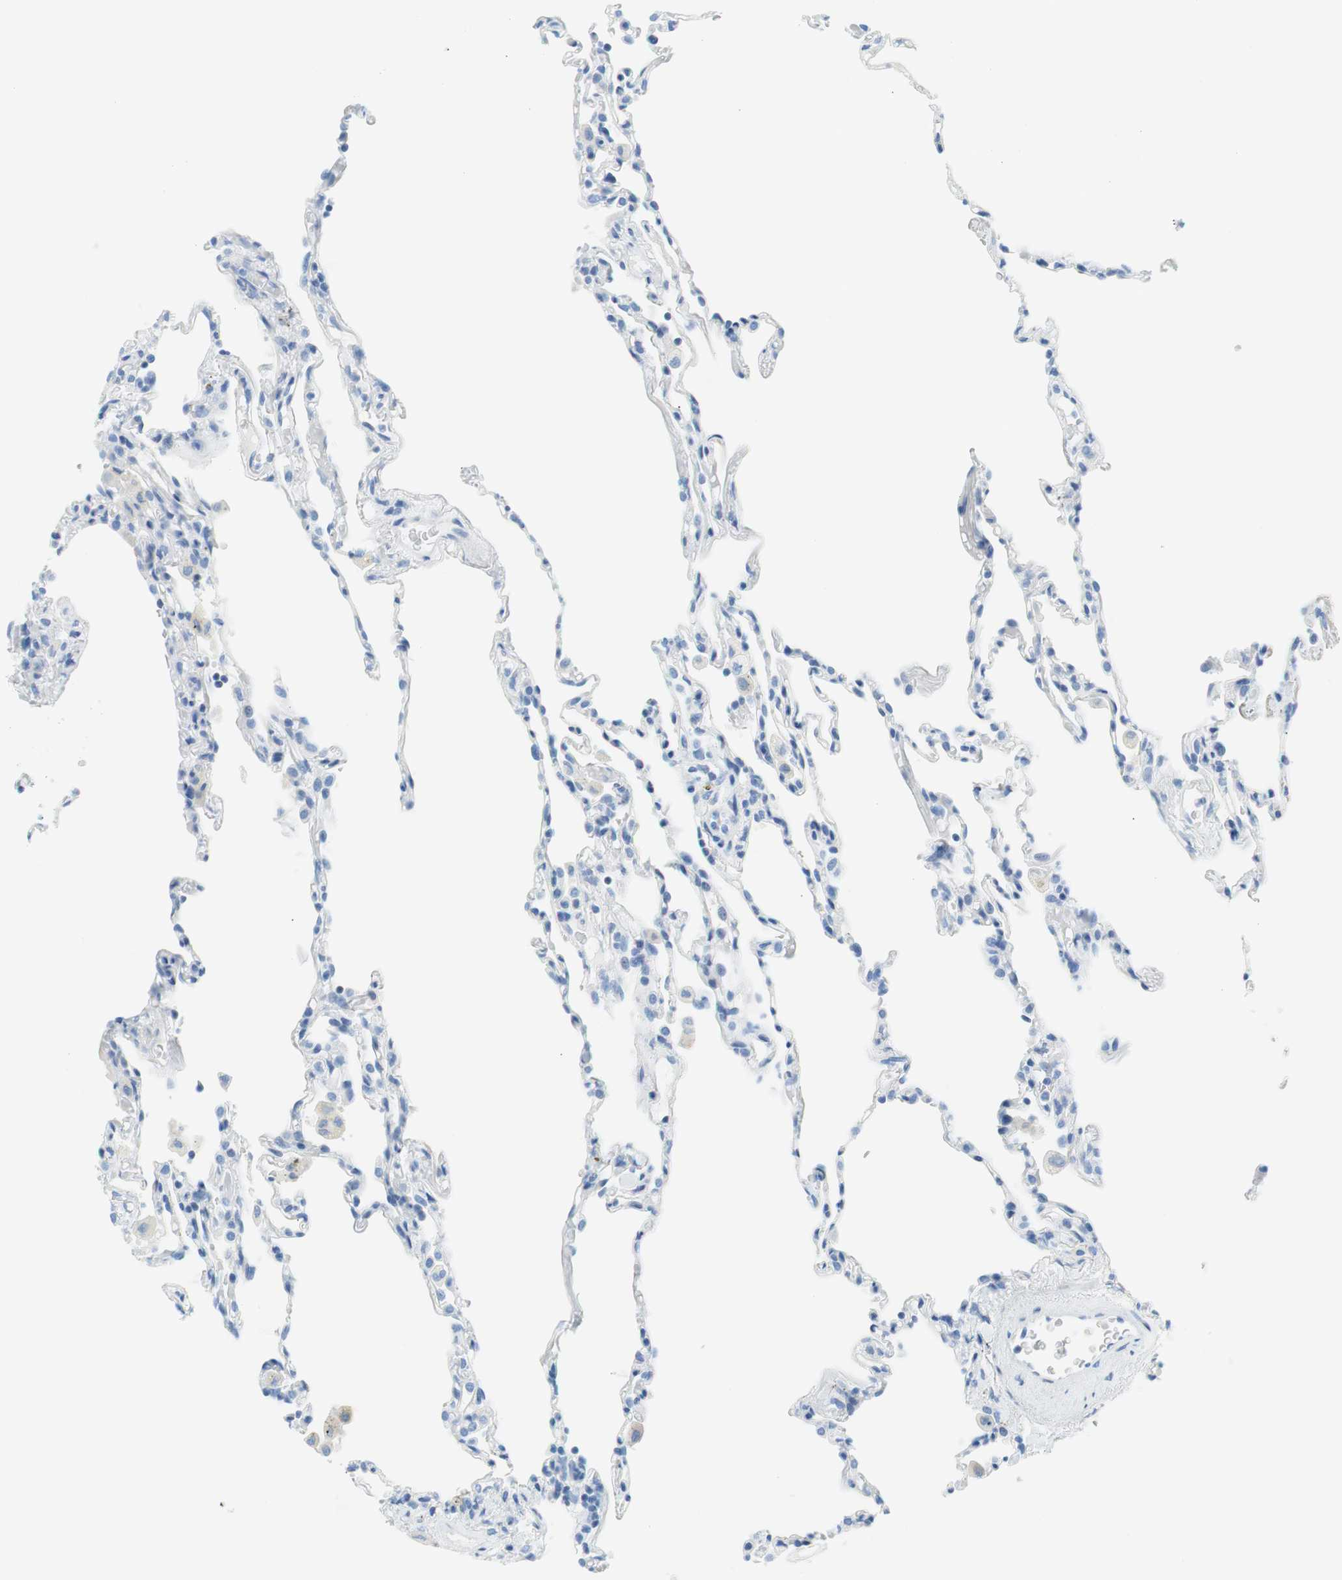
{"staining": {"intensity": "negative", "quantity": "none", "location": "none"}, "tissue": "lung", "cell_type": "Alveolar cells", "image_type": "normal", "snomed": [{"axis": "morphology", "description": "Normal tissue, NOS"}, {"axis": "topography", "description": "Lung"}], "caption": "Immunohistochemistry (IHC) image of normal lung: human lung stained with DAB (3,3'-diaminobenzidine) shows no significant protein positivity in alveolar cells.", "gene": "MYH1", "patient": {"sex": "male", "age": 59}}